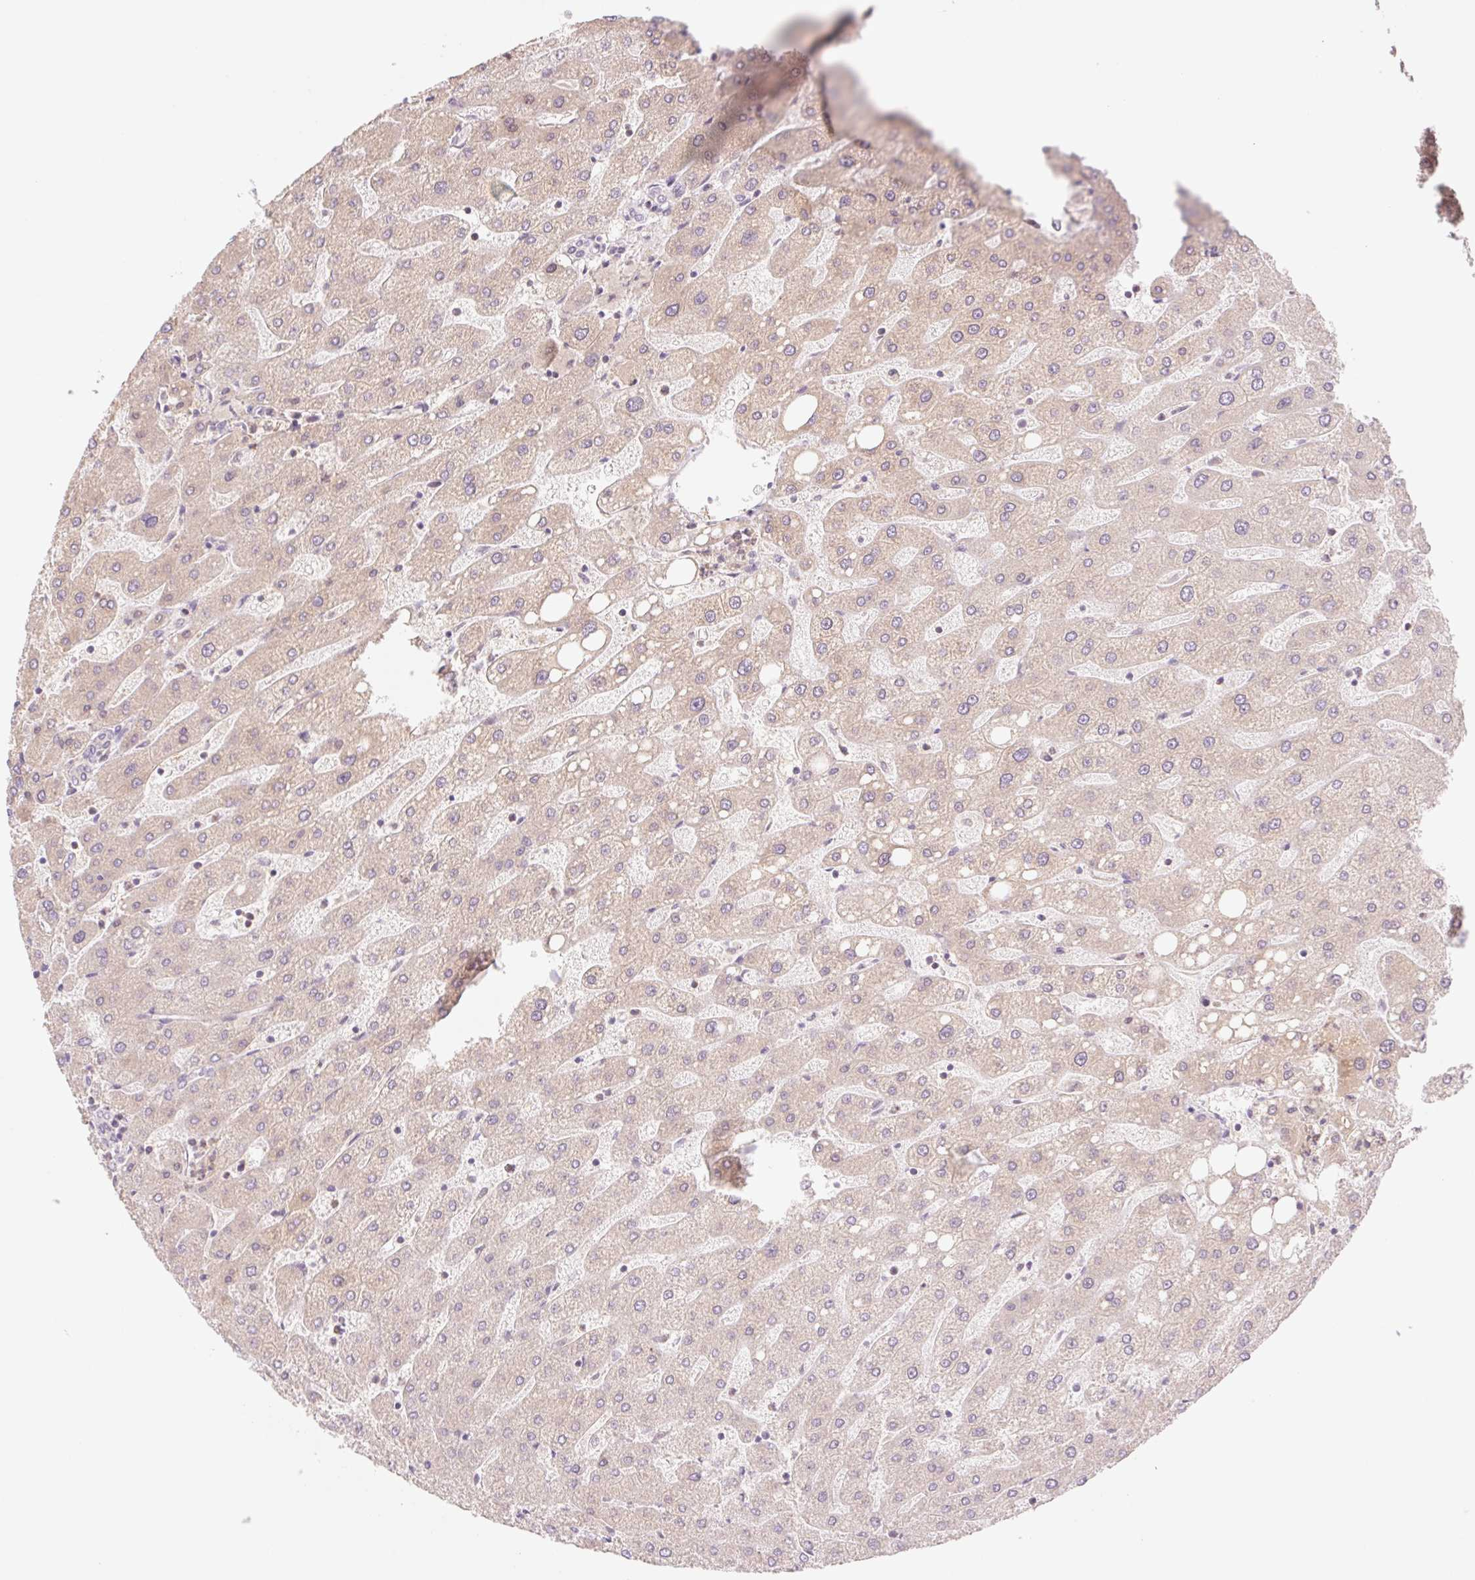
{"staining": {"intensity": "negative", "quantity": "none", "location": "none"}, "tissue": "liver", "cell_type": "Cholangiocytes", "image_type": "normal", "snomed": [{"axis": "morphology", "description": "Normal tissue, NOS"}, {"axis": "topography", "description": "Liver"}], "caption": "DAB (3,3'-diaminobenzidine) immunohistochemical staining of normal liver shows no significant positivity in cholangiocytes.", "gene": "HEBP1", "patient": {"sex": "male", "age": 67}}